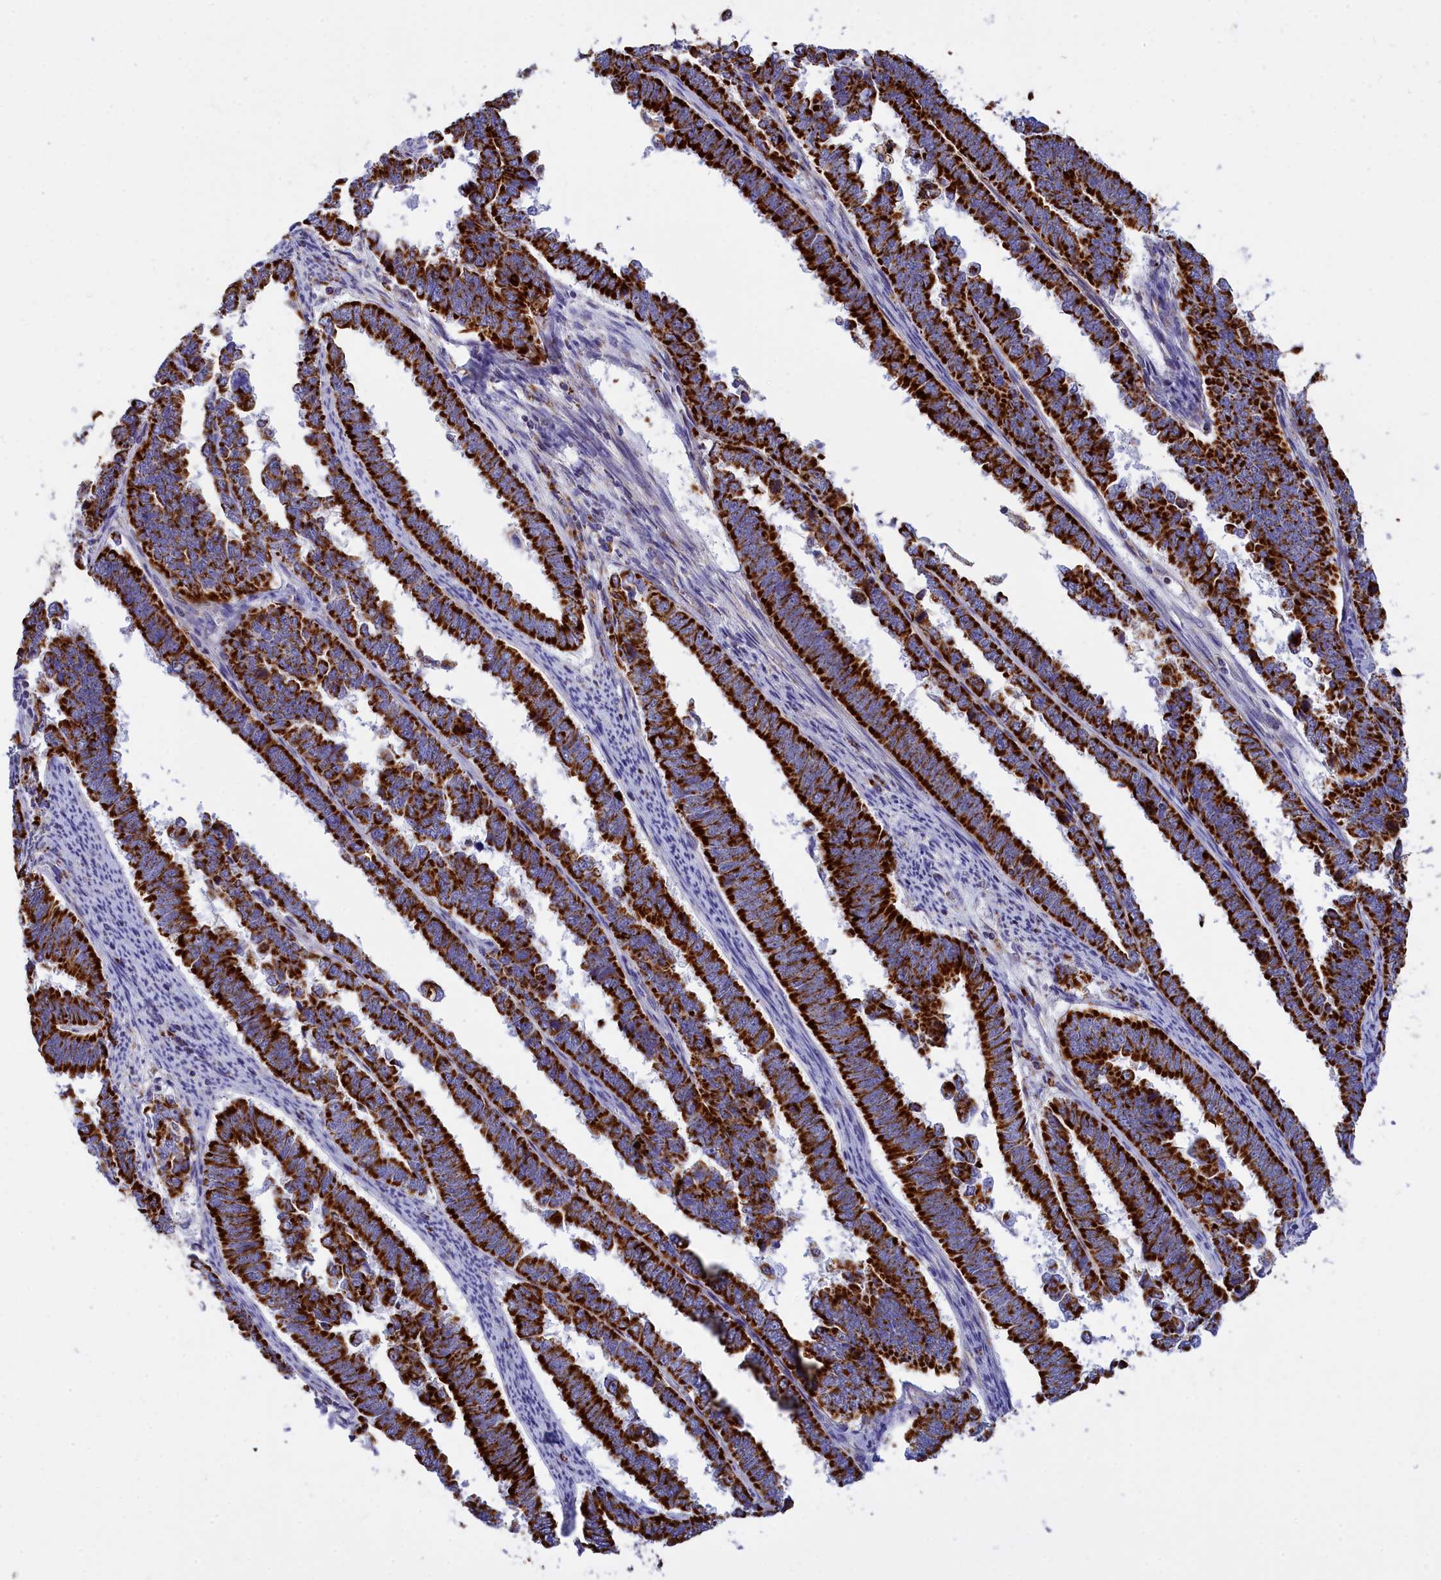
{"staining": {"intensity": "strong", "quantity": ">75%", "location": "cytoplasmic/membranous"}, "tissue": "endometrial cancer", "cell_type": "Tumor cells", "image_type": "cancer", "snomed": [{"axis": "morphology", "description": "Adenocarcinoma, NOS"}, {"axis": "topography", "description": "Endometrium"}], "caption": "Immunohistochemistry of human endometrial adenocarcinoma reveals high levels of strong cytoplasmic/membranous staining in about >75% of tumor cells. (brown staining indicates protein expression, while blue staining denotes nuclei).", "gene": "VDAC2", "patient": {"sex": "female", "age": 75}}